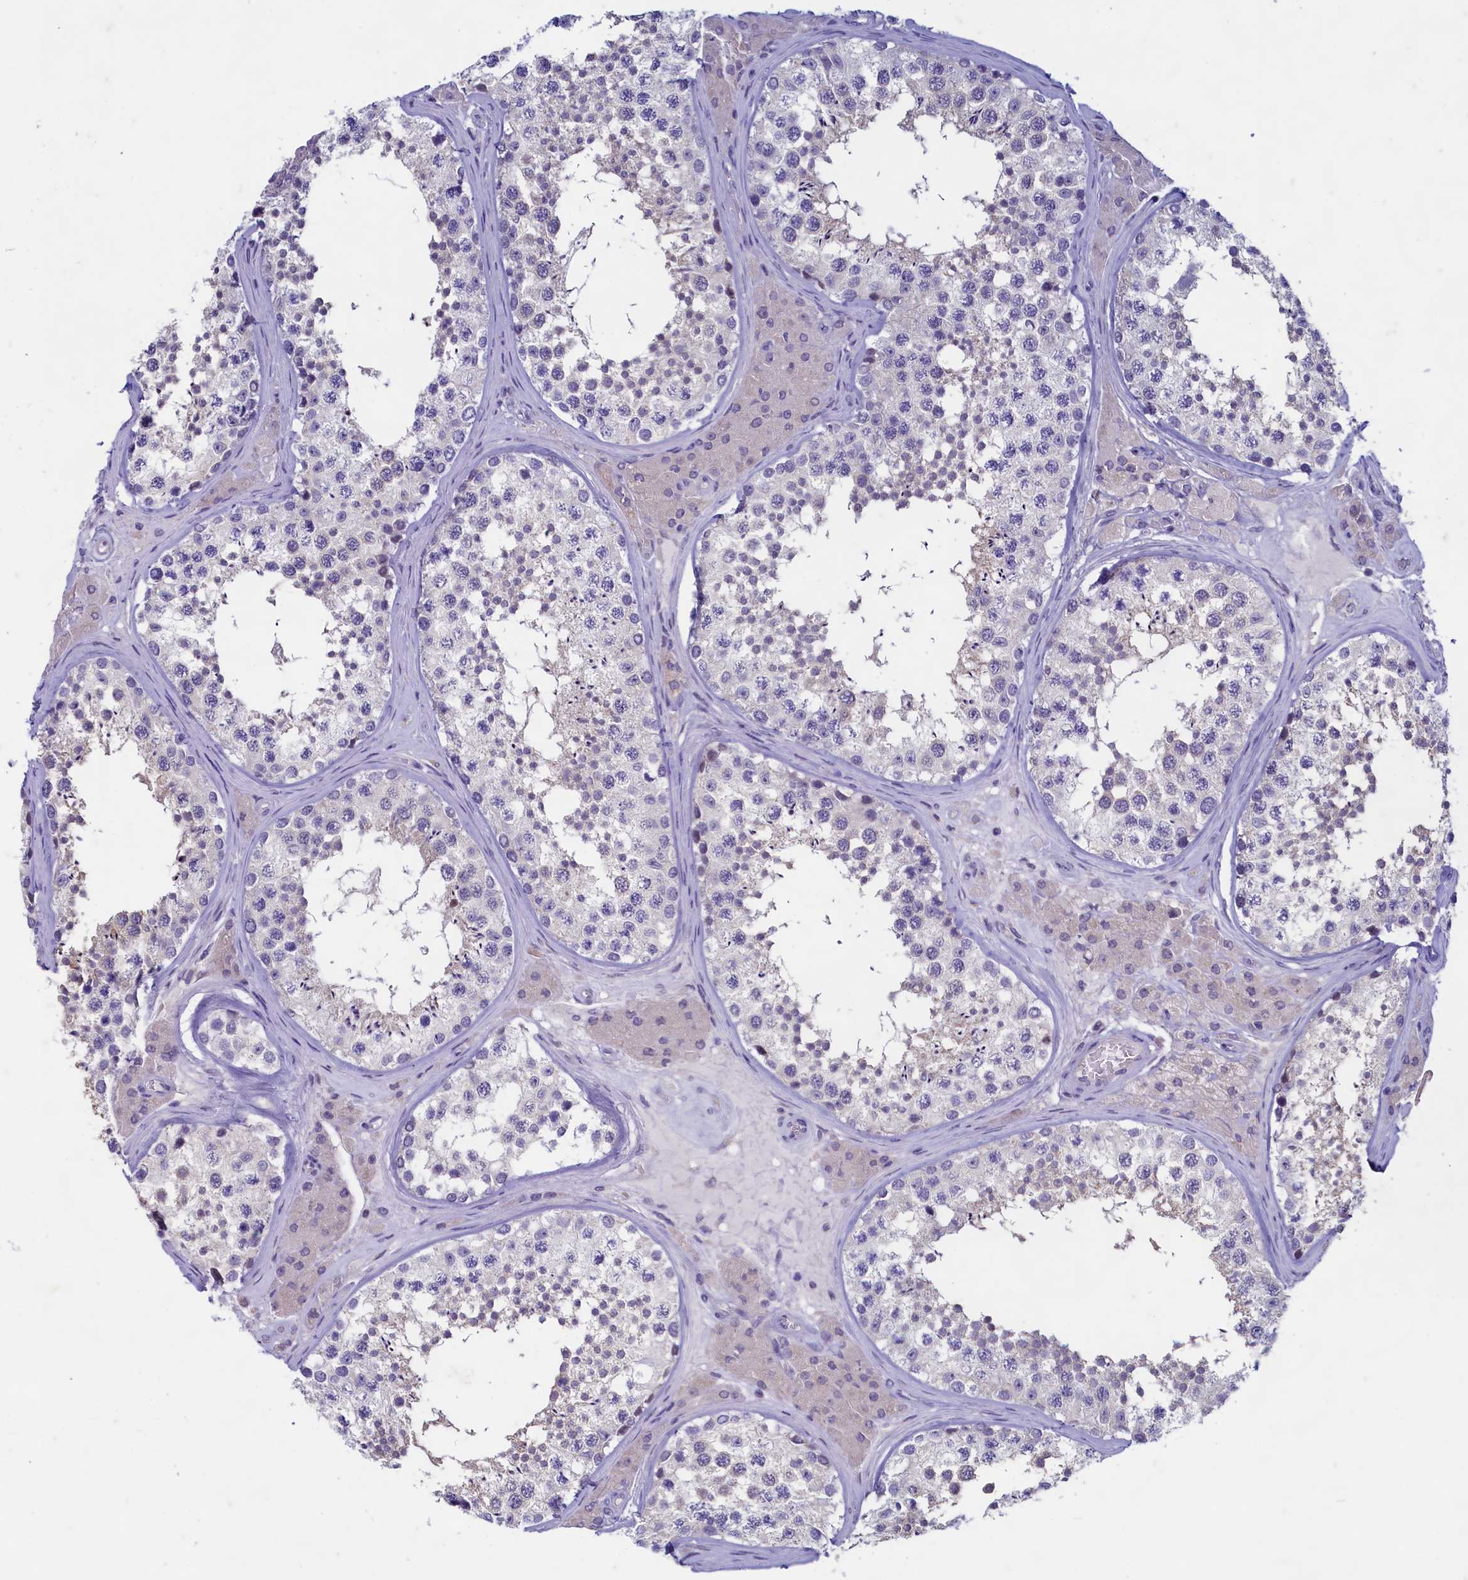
{"staining": {"intensity": "weak", "quantity": "<25%", "location": "cytoplasmic/membranous"}, "tissue": "testis", "cell_type": "Cells in seminiferous ducts", "image_type": "normal", "snomed": [{"axis": "morphology", "description": "Normal tissue, NOS"}, {"axis": "topography", "description": "Testis"}], "caption": "Human testis stained for a protein using IHC reveals no staining in cells in seminiferous ducts.", "gene": "MAP1LC3A", "patient": {"sex": "male", "age": 46}}